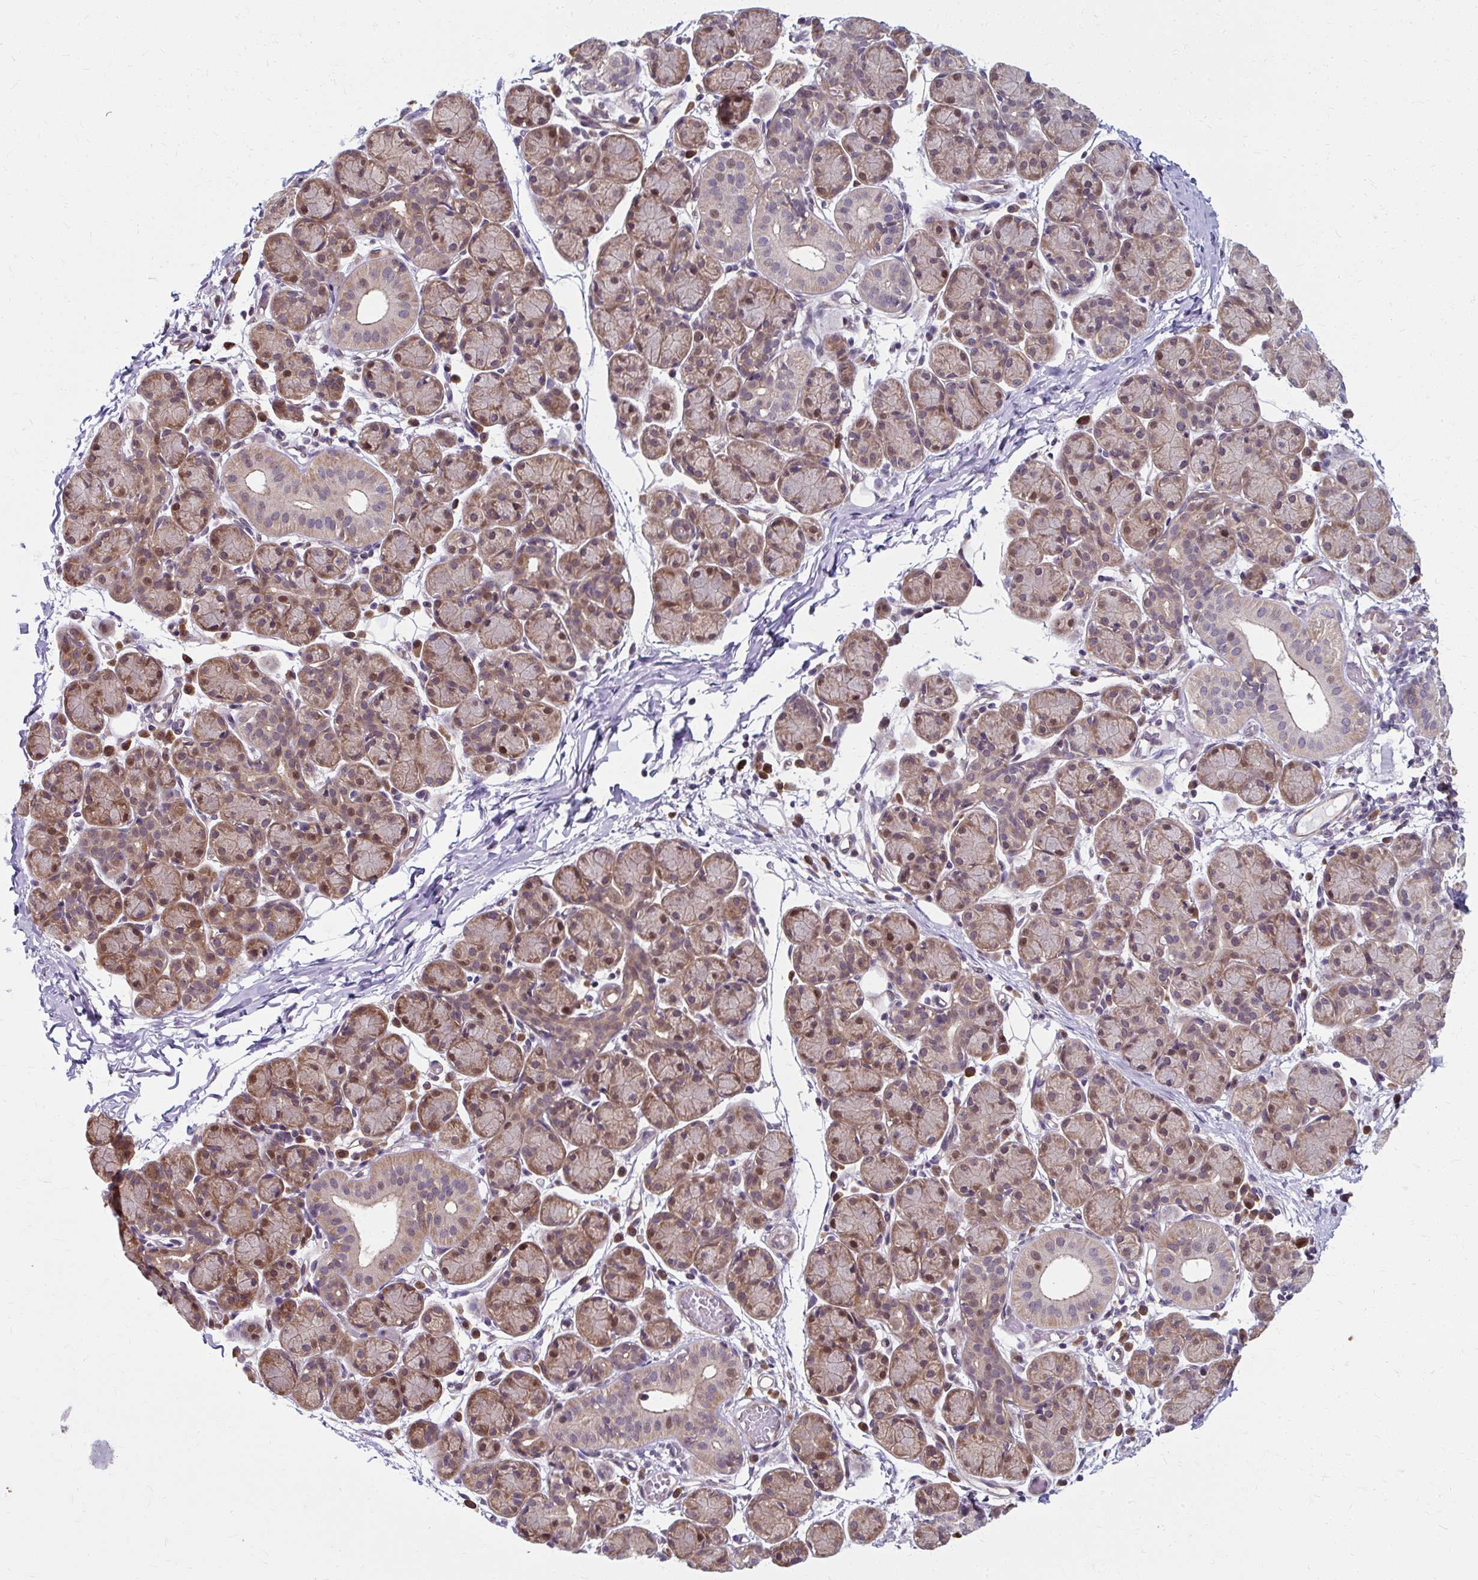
{"staining": {"intensity": "moderate", "quantity": "25%-75%", "location": "cytoplasmic/membranous,nuclear"}, "tissue": "salivary gland", "cell_type": "Glandular cells", "image_type": "normal", "snomed": [{"axis": "morphology", "description": "Normal tissue, NOS"}, {"axis": "morphology", "description": "Inflammation, NOS"}, {"axis": "topography", "description": "Lymph node"}, {"axis": "topography", "description": "Salivary gland"}], "caption": "Unremarkable salivary gland was stained to show a protein in brown. There is medium levels of moderate cytoplasmic/membranous,nuclear expression in approximately 25%-75% of glandular cells. (DAB = brown stain, brightfield microscopy at high magnification).", "gene": "ZNF555", "patient": {"sex": "male", "age": 3}}